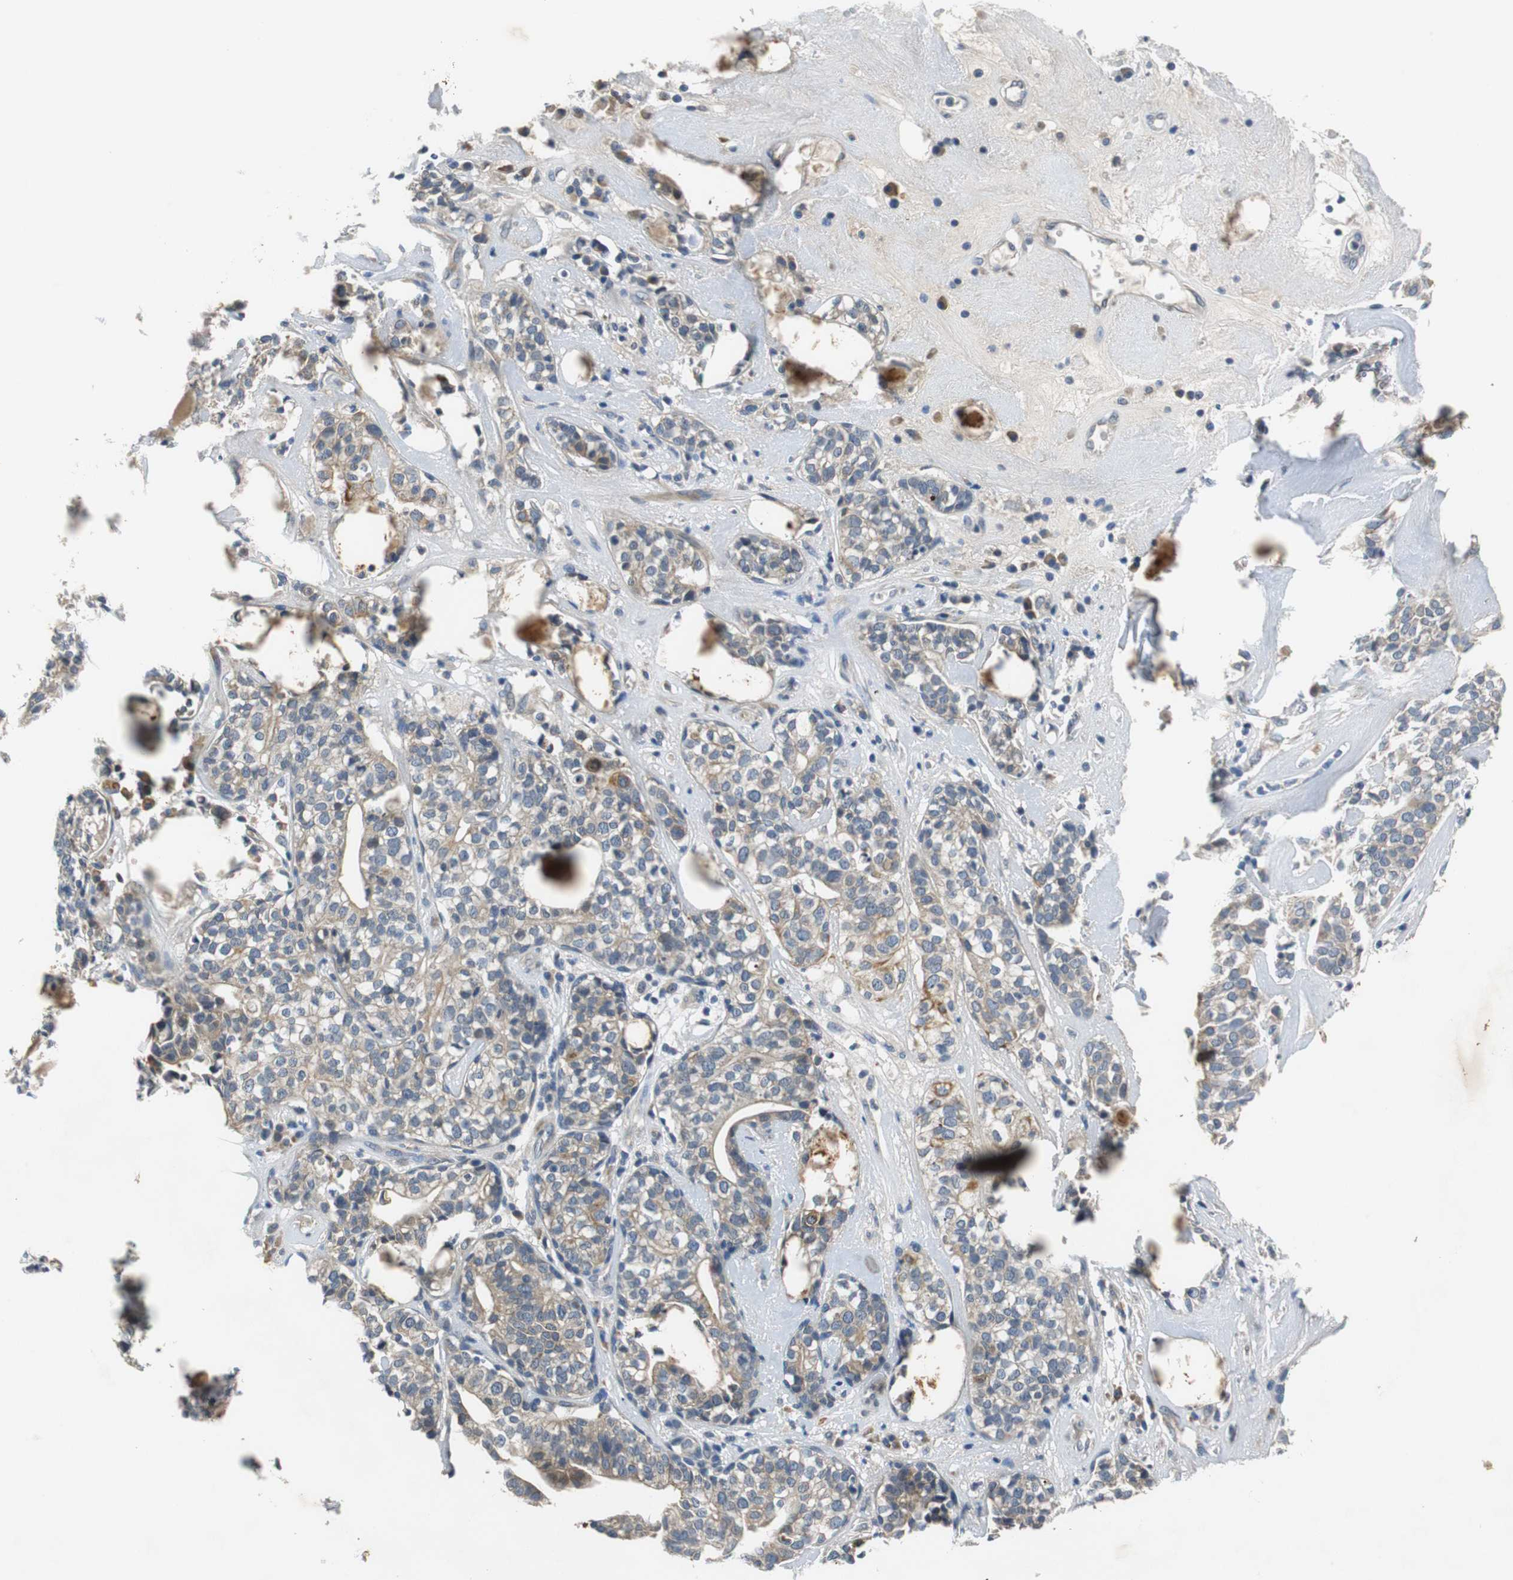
{"staining": {"intensity": "weak", "quantity": ">75%", "location": "cytoplasmic/membranous"}, "tissue": "head and neck cancer", "cell_type": "Tumor cells", "image_type": "cancer", "snomed": [{"axis": "morphology", "description": "Adenocarcinoma, NOS"}, {"axis": "topography", "description": "Salivary gland"}, {"axis": "topography", "description": "Head-Neck"}], "caption": "Adenocarcinoma (head and neck) was stained to show a protein in brown. There is low levels of weak cytoplasmic/membranous expression in approximately >75% of tumor cells.", "gene": "FADS2", "patient": {"sex": "female", "age": 65}}